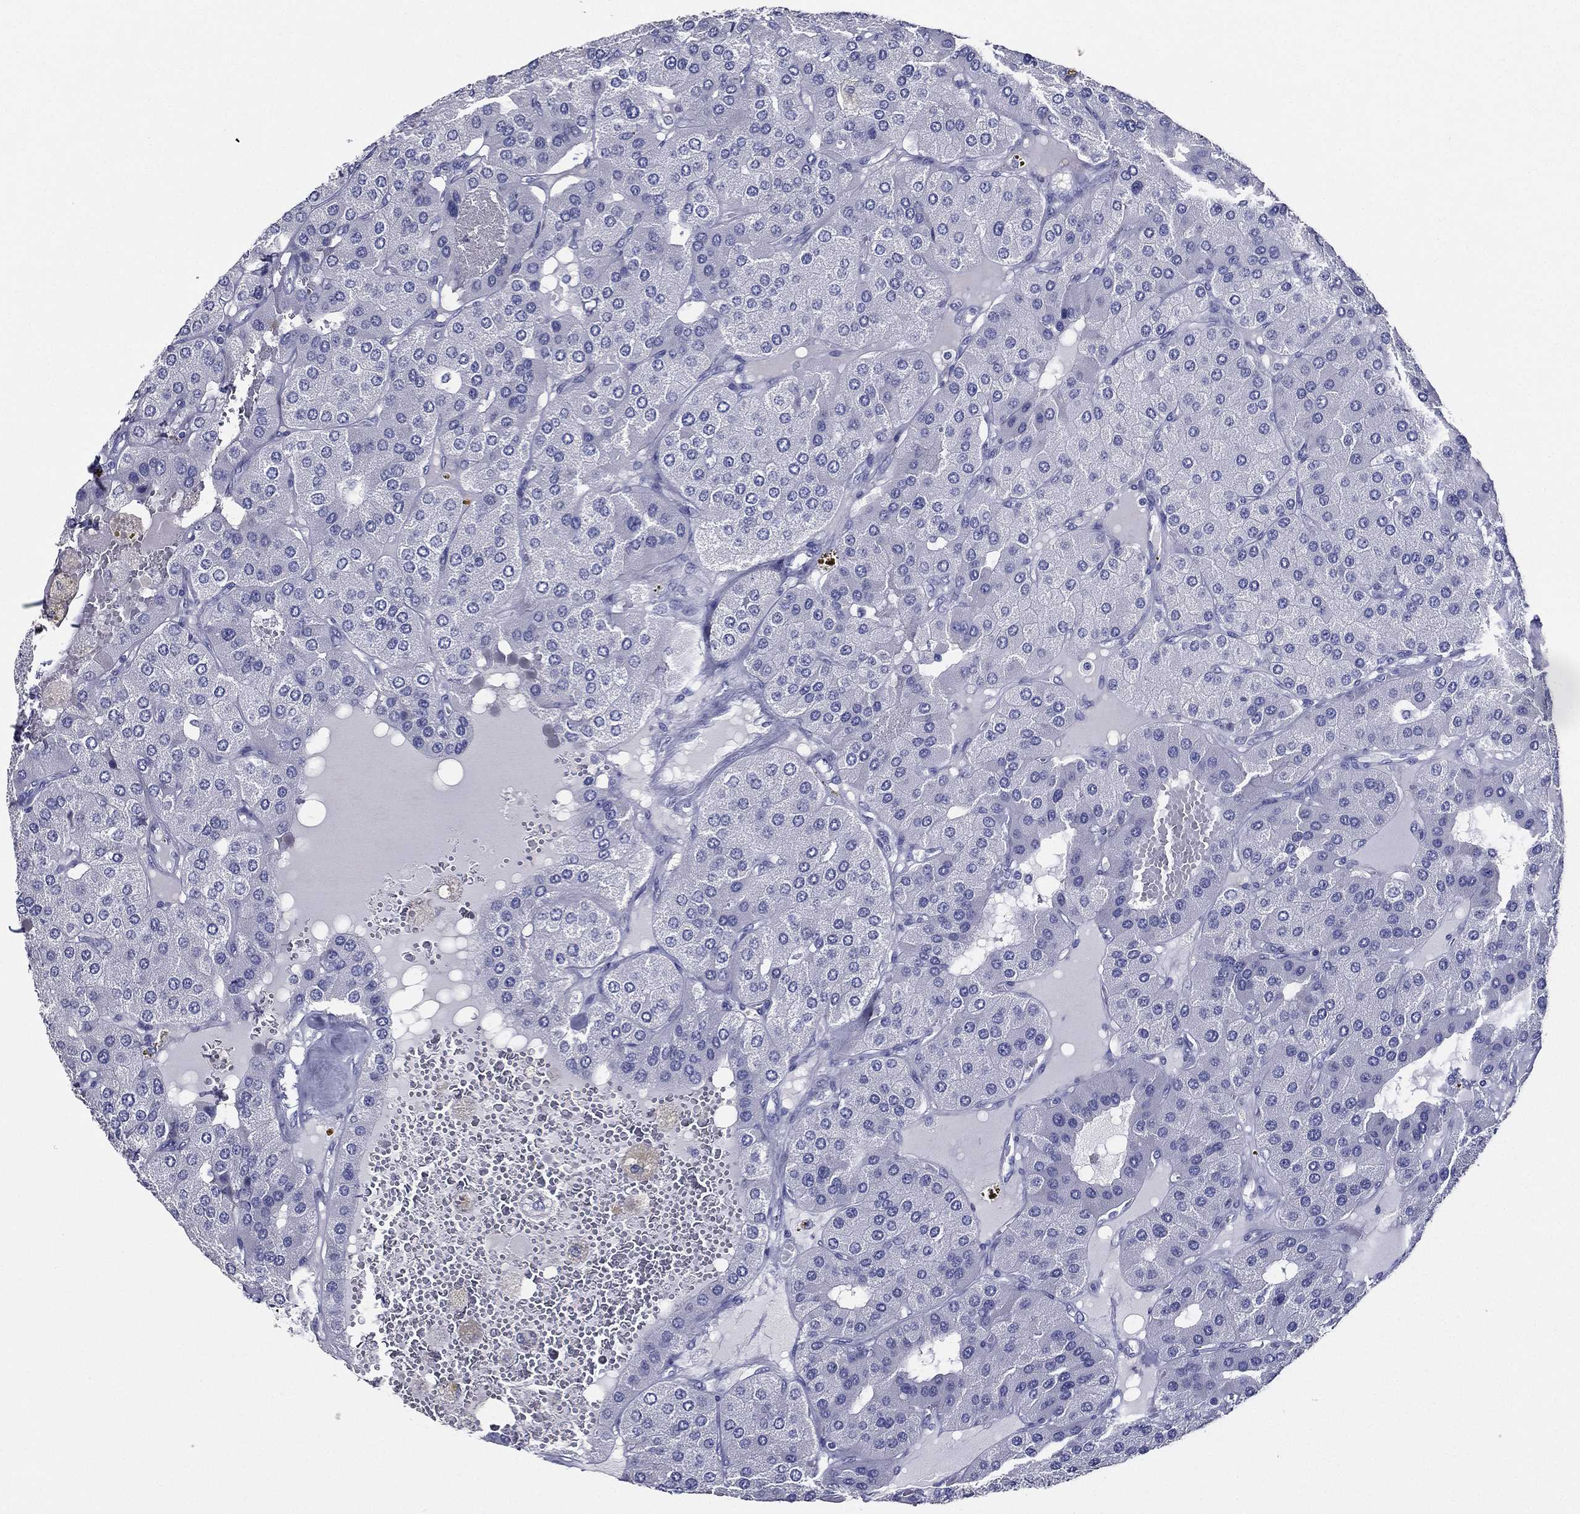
{"staining": {"intensity": "negative", "quantity": "none", "location": "none"}, "tissue": "parathyroid gland", "cell_type": "Glandular cells", "image_type": "normal", "snomed": [{"axis": "morphology", "description": "Normal tissue, NOS"}, {"axis": "morphology", "description": "Adenoma, NOS"}, {"axis": "topography", "description": "Parathyroid gland"}], "caption": "High power microscopy histopathology image of an immunohistochemistry (IHC) photomicrograph of normal parathyroid gland, revealing no significant staining in glandular cells.", "gene": "TFAP2A", "patient": {"sex": "female", "age": 86}}